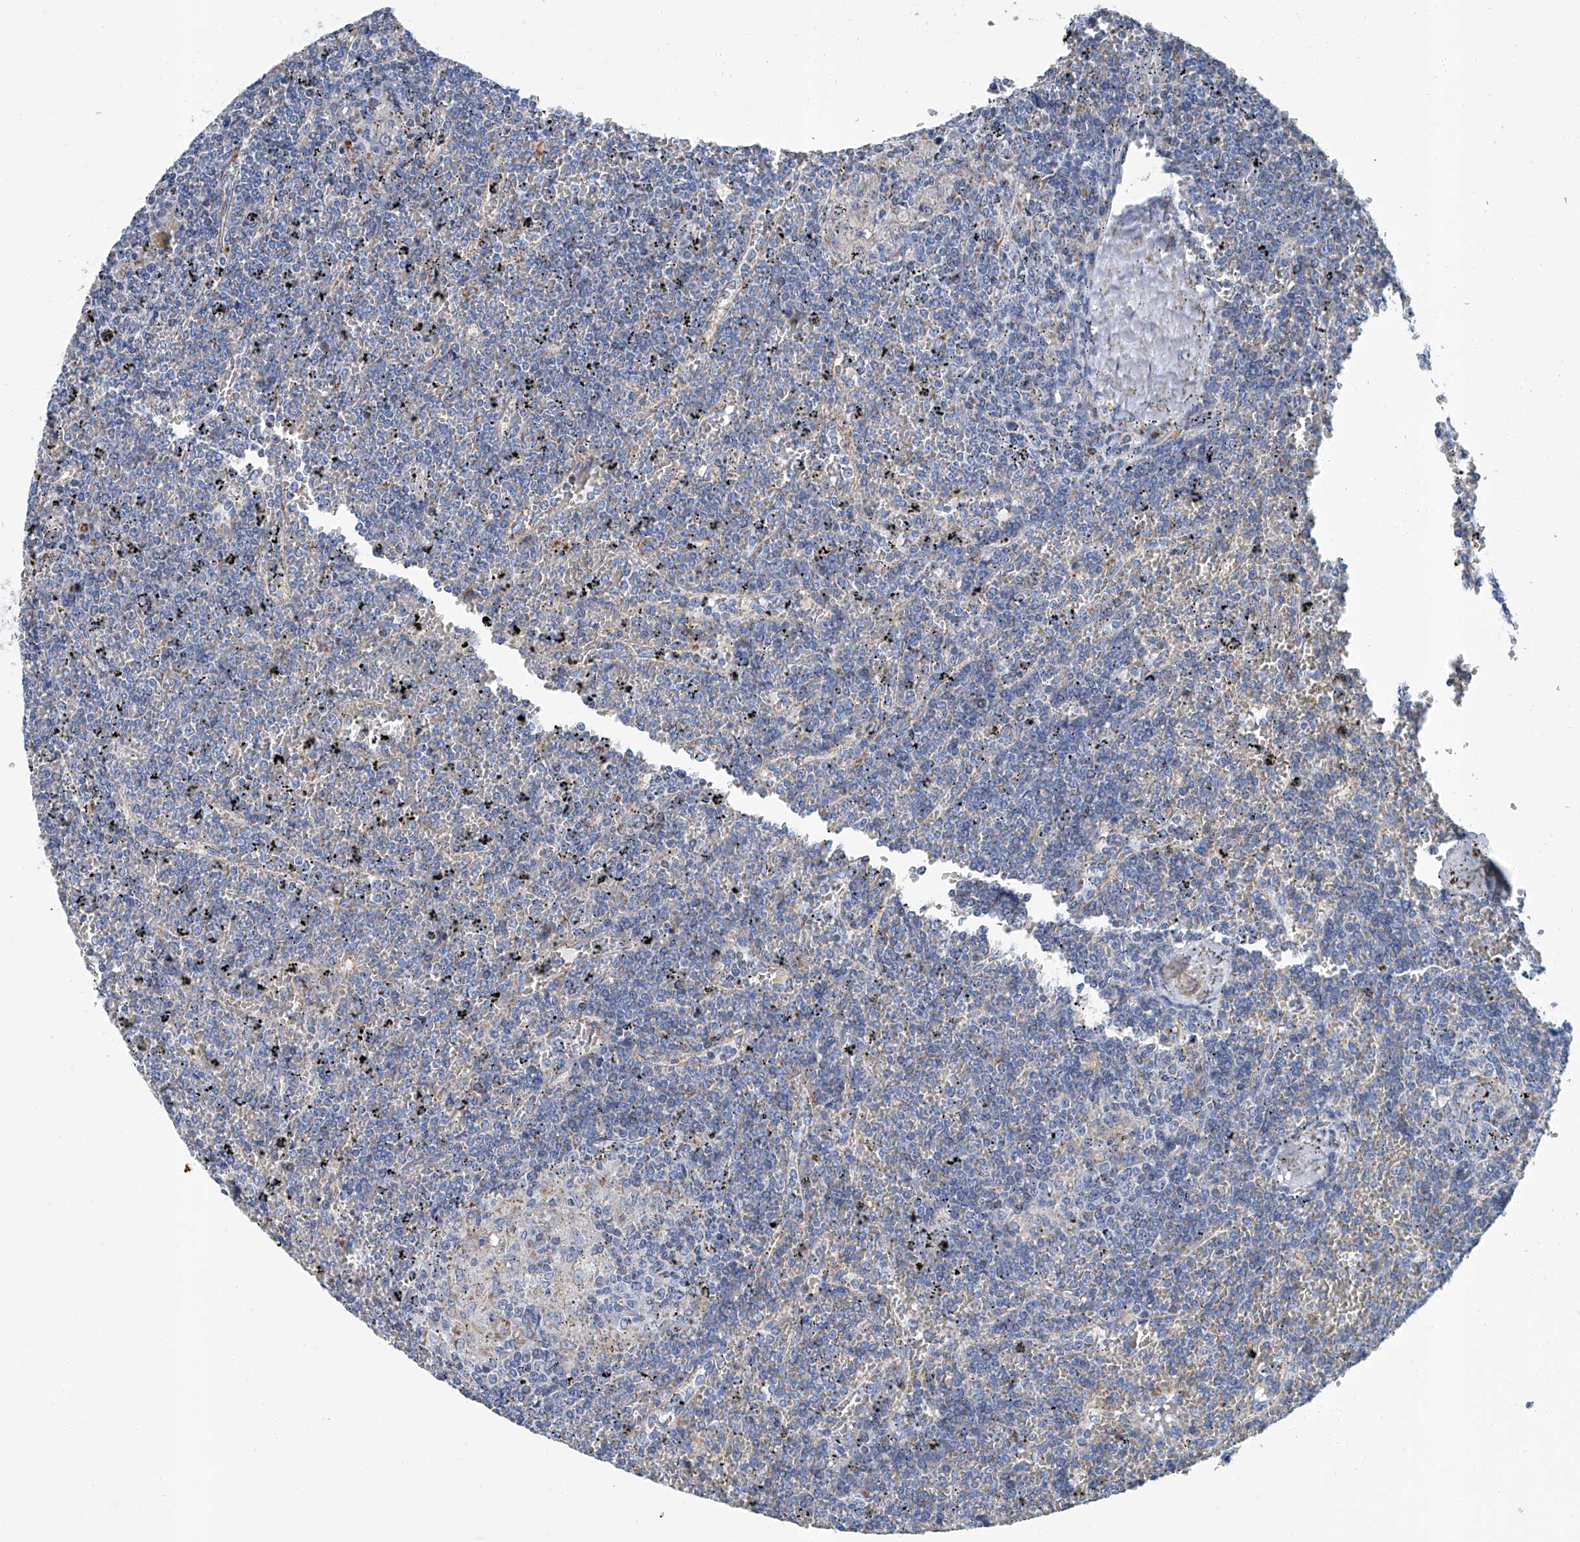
{"staining": {"intensity": "negative", "quantity": "none", "location": "none"}, "tissue": "lymphoma", "cell_type": "Tumor cells", "image_type": "cancer", "snomed": [{"axis": "morphology", "description": "Malignant lymphoma, non-Hodgkin's type, Low grade"}, {"axis": "topography", "description": "Spleen"}], "caption": "High magnification brightfield microscopy of malignant lymphoma, non-Hodgkin's type (low-grade) stained with DAB (brown) and counterstained with hematoxylin (blue): tumor cells show no significant positivity.", "gene": "MT-ND1", "patient": {"sex": "female", "age": 19}}